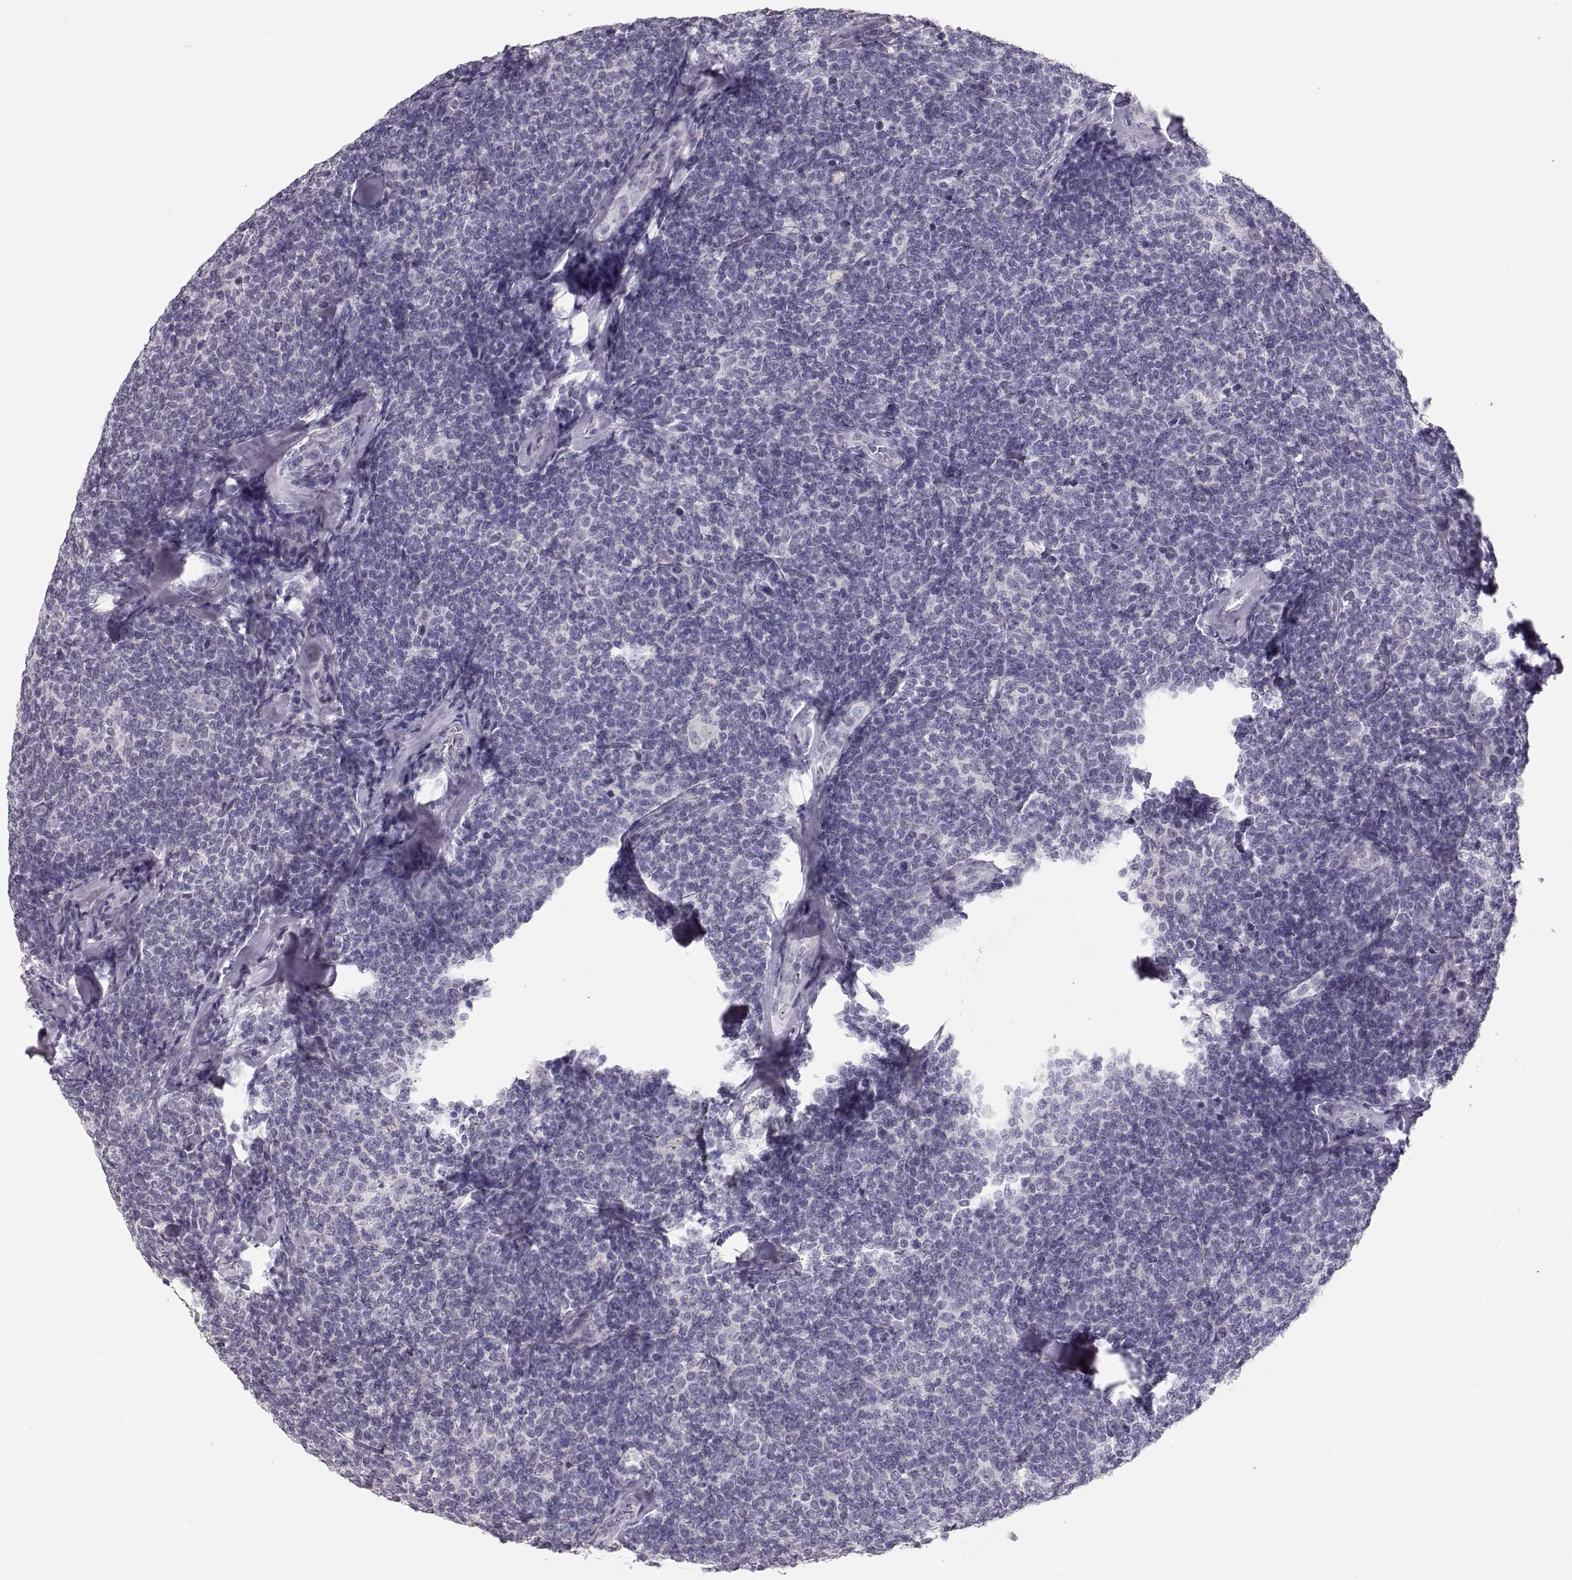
{"staining": {"intensity": "negative", "quantity": "none", "location": "none"}, "tissue": "lymphoma", "cell_type": "Tumor cells", "image_type": "cancer", "snomed": [{"axis": "morphology", "description": "Malignant lymphoma, non-Hodgkin's type, Low grade"}, {"axis": "topography", "description": "Lymph node"}], "caption": "IHC photomicrograph of low-grade malignant lymphoma, non-Hodgkin's type stained for a protein (brown), which exhibits no positivity in tumor cells.", "gene": "TKTL1", "patient": {"sex": "female", "age": 56}}